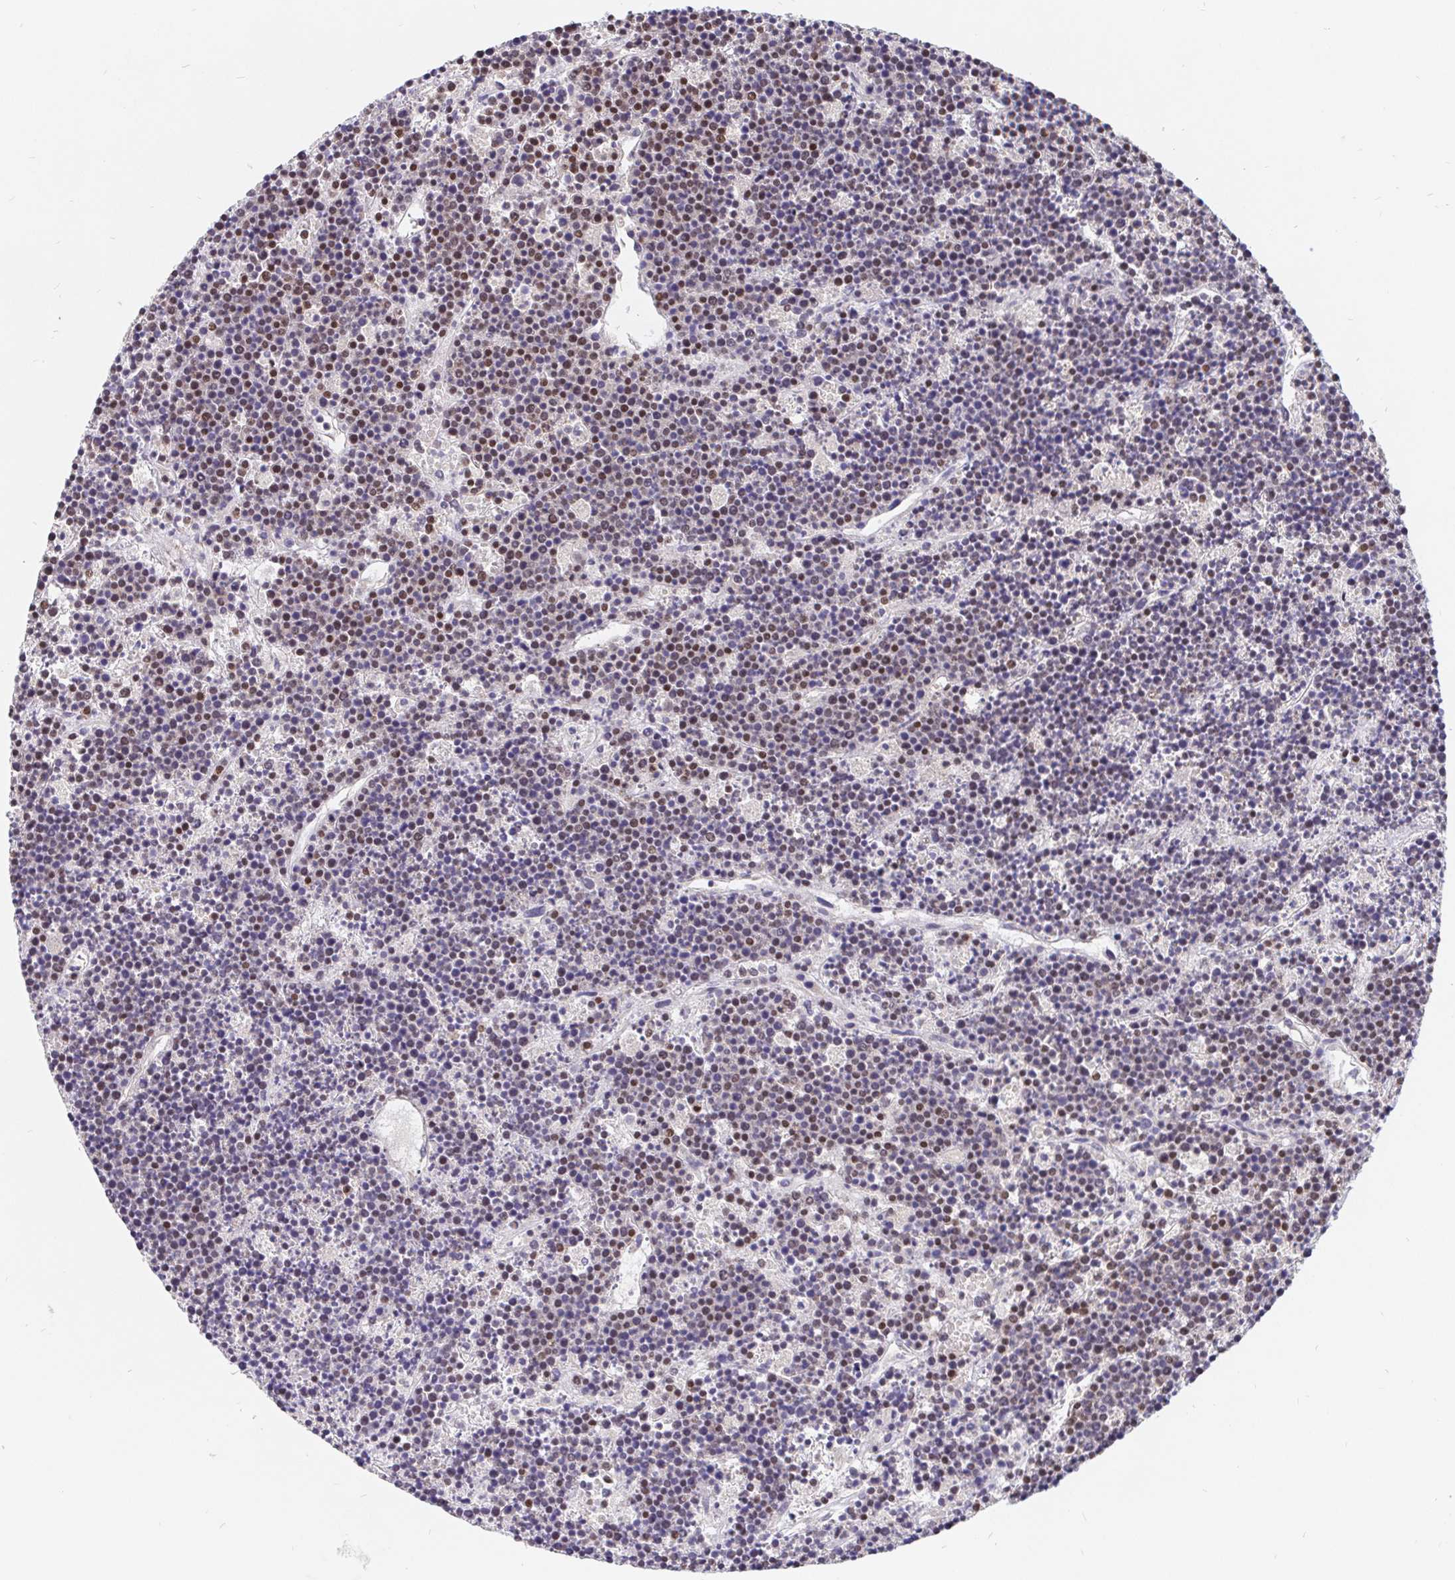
{"staining": {"intensity": "weak", "quantity": "<25%", "location": "nuclear"}, "tissue": "lymphoma", "cell_type": "Tumor cells", "image_type": "cancer", "snomed": [{"axis": "morphology", "description": "Malignant lymphoma, non-Hodgkin's type, High grade"}, {"axis": "topography", "description": "Ovary"}], "caption": "Tumor cells show no significant staining in lymphoma.", "gene": "POU2F1", "patient": {"sex": "female", "age": 56}}